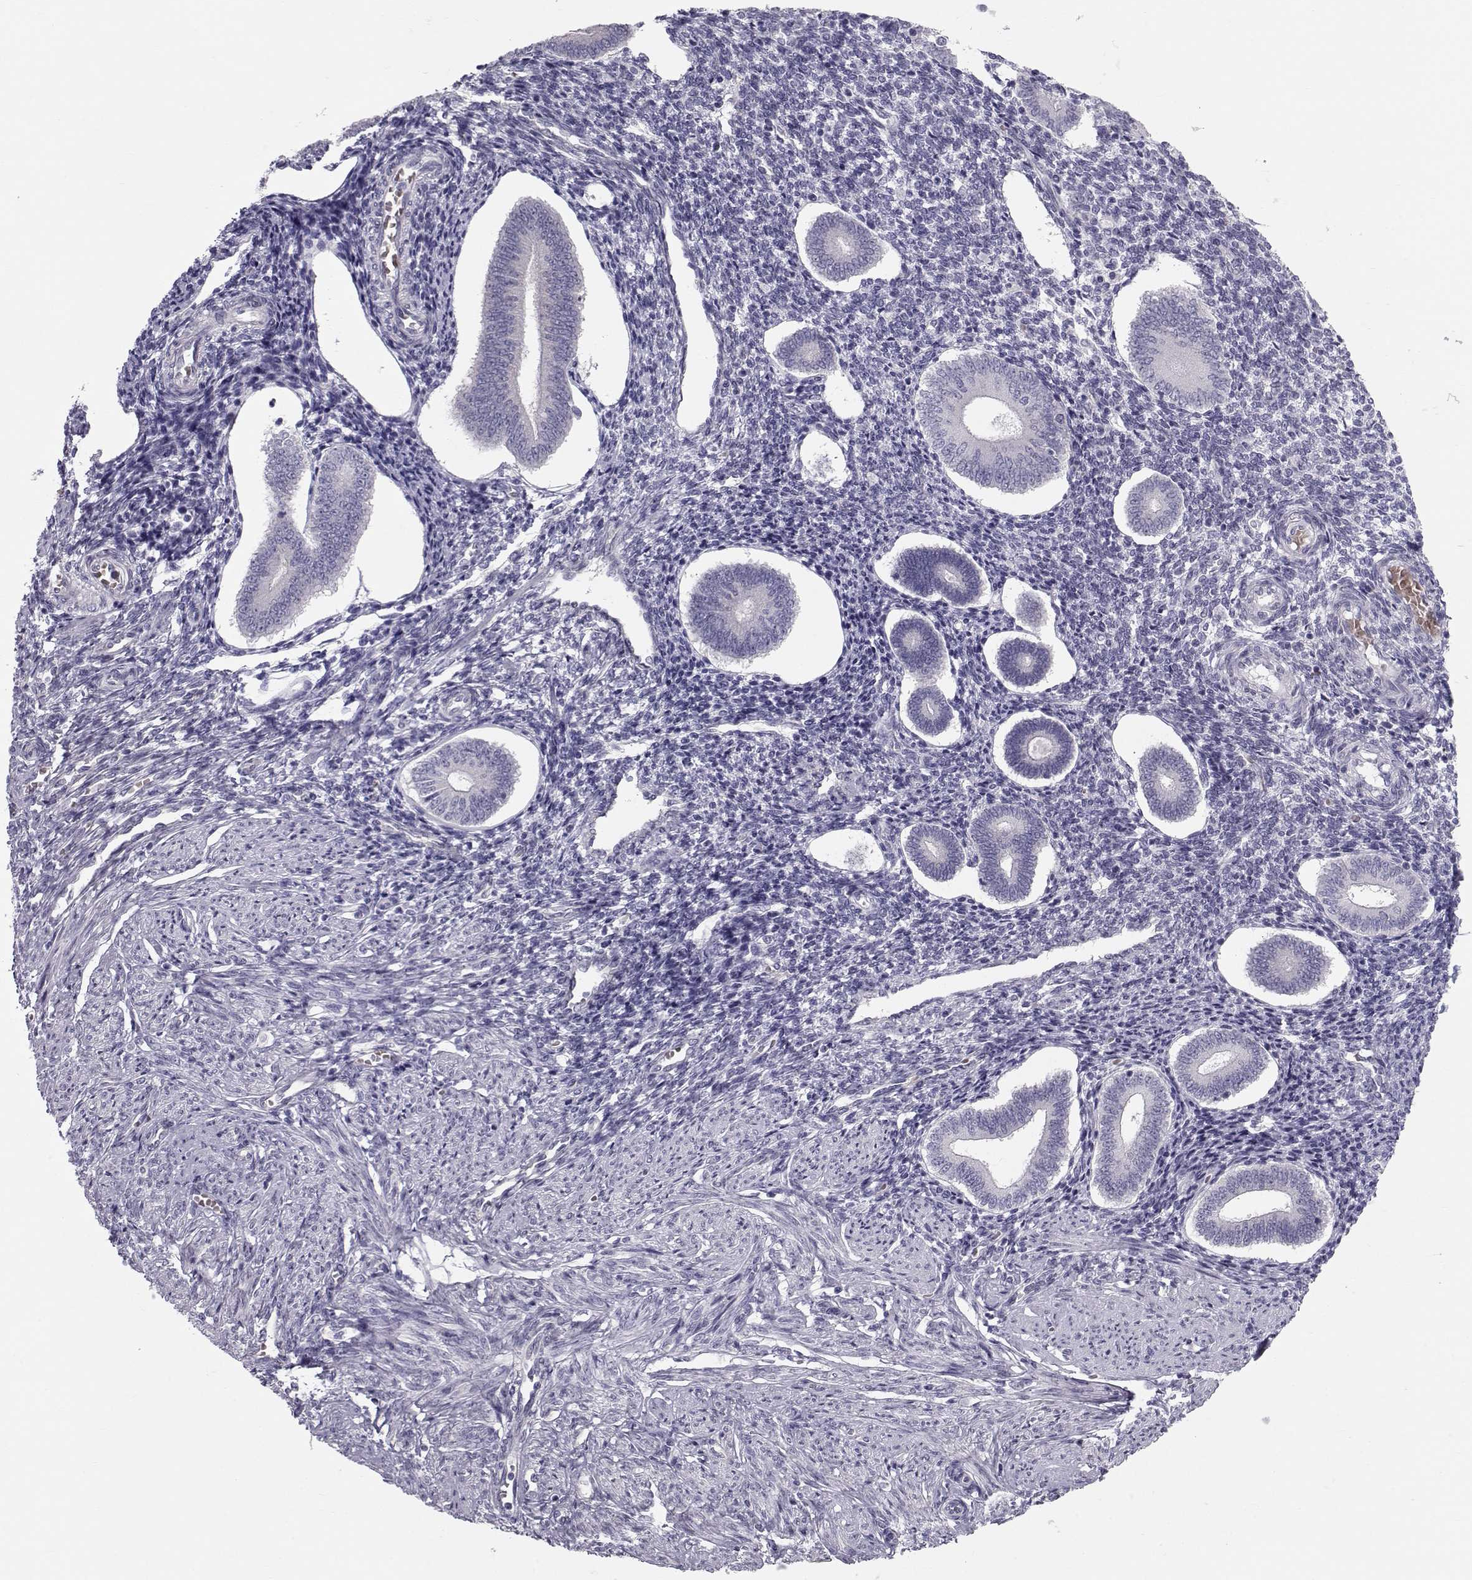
{"staining": {"intensity": "negative", "quantity": "none", "location": "none"}, "tissue": "endometrium", "cell_type": "Cells in endometrial stroma", "image_type": "normal", "snomed": [{"axis": "morphology", "description": "Normal tissue, NOS"}, {"axis": "topography", "description": "Endometrium"}], "caption": "The photomicrograph shows no significant positivity in cells in endometrial stroma of endometrium.", "gene": "GARIN3", "patient": {"sex": "female", "age": 40}}